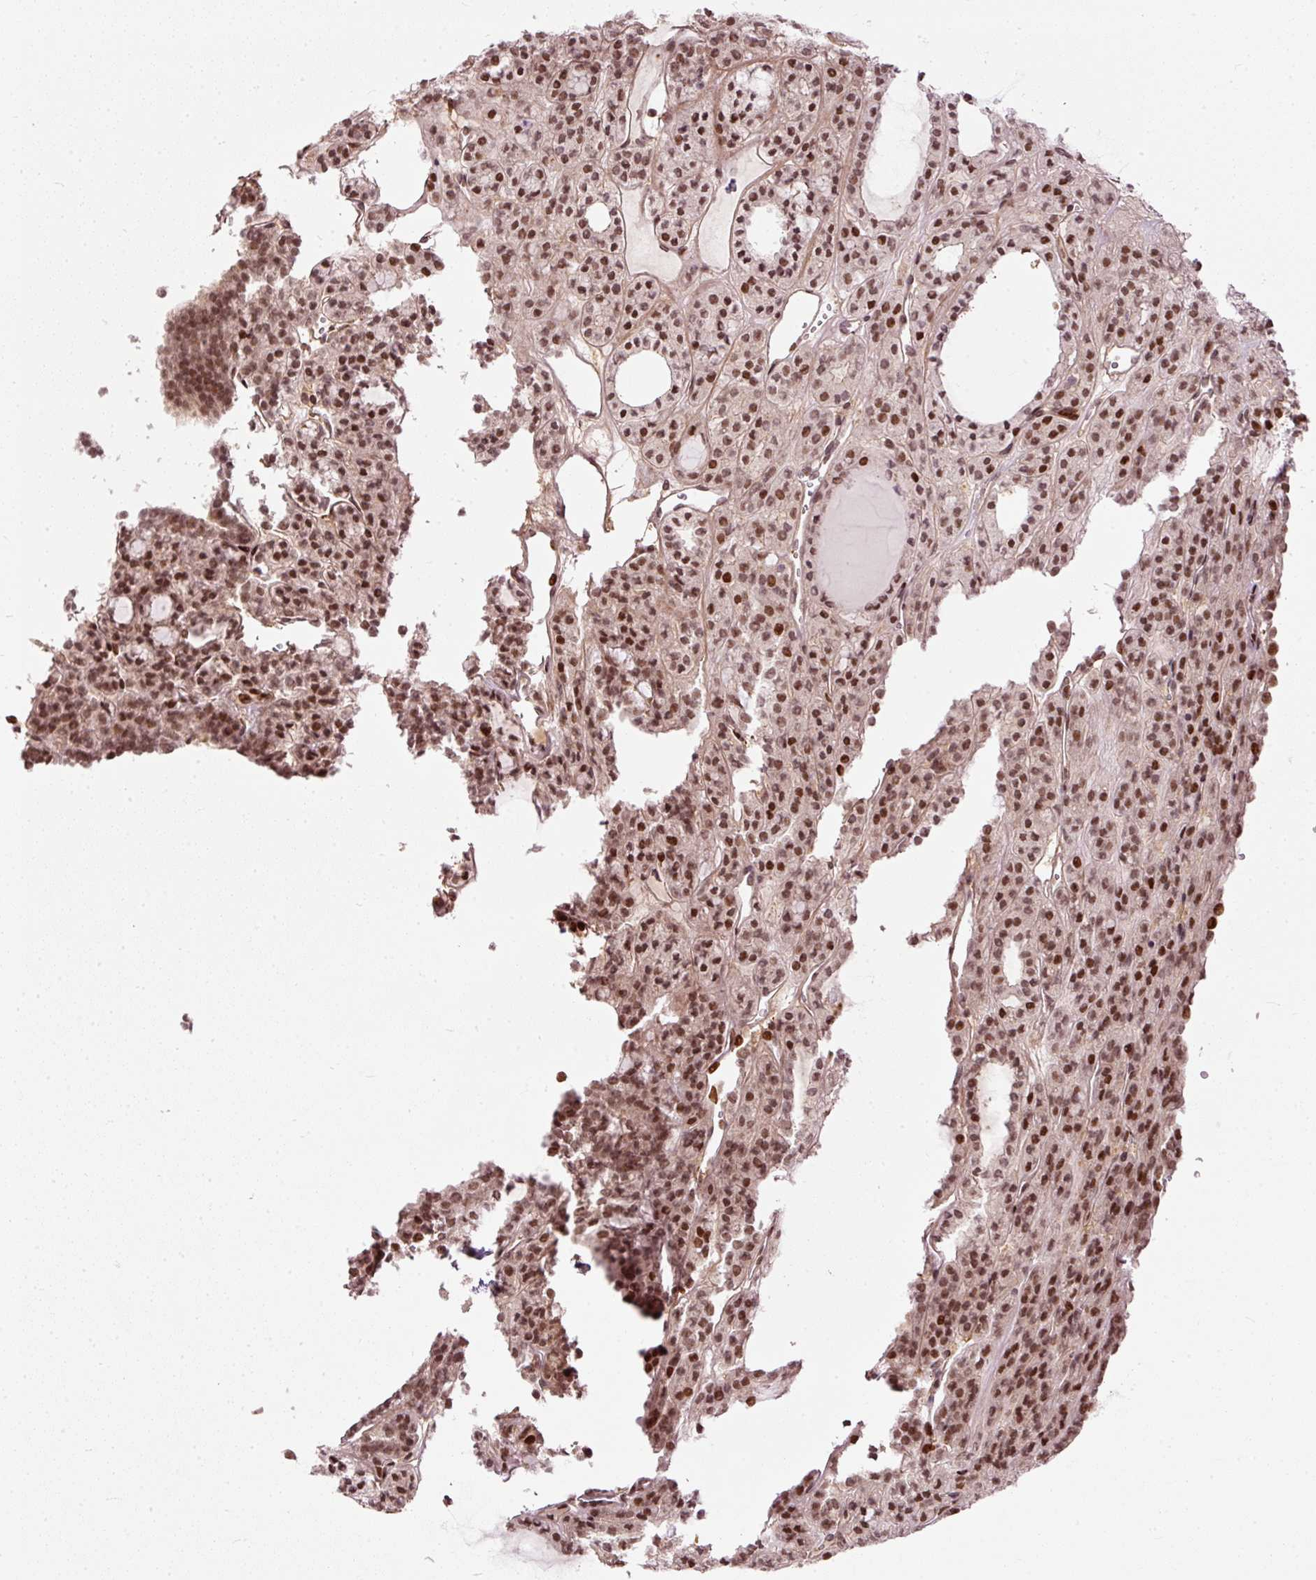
{"staining": {"intensity": "strong", "quantity": ">75%", "location": "nuclear"}, "tissue": "thyroid cancer", "cell_type": "Tumor cells", "image_type": "cancer", "snomed": [{"axis": "morphology", "description": "Follicular adenoma carcinoma, NOS"}, {"axis": "topography", "description": "Thyroid gland"}], "caption": "Immunohistochemistry staining of thyroid follicular adenoma carcinoma, which displays high levels of strong nuclear expression in about >75% of tumor cells indicating strong nuclear protein expression. The staining was performed using DAB (brown) for protein detection and nuclei were counterstained in hematoxylin (blue).", "gene": "ZNF778", "patient": {"sex": "female", "age": 63}}